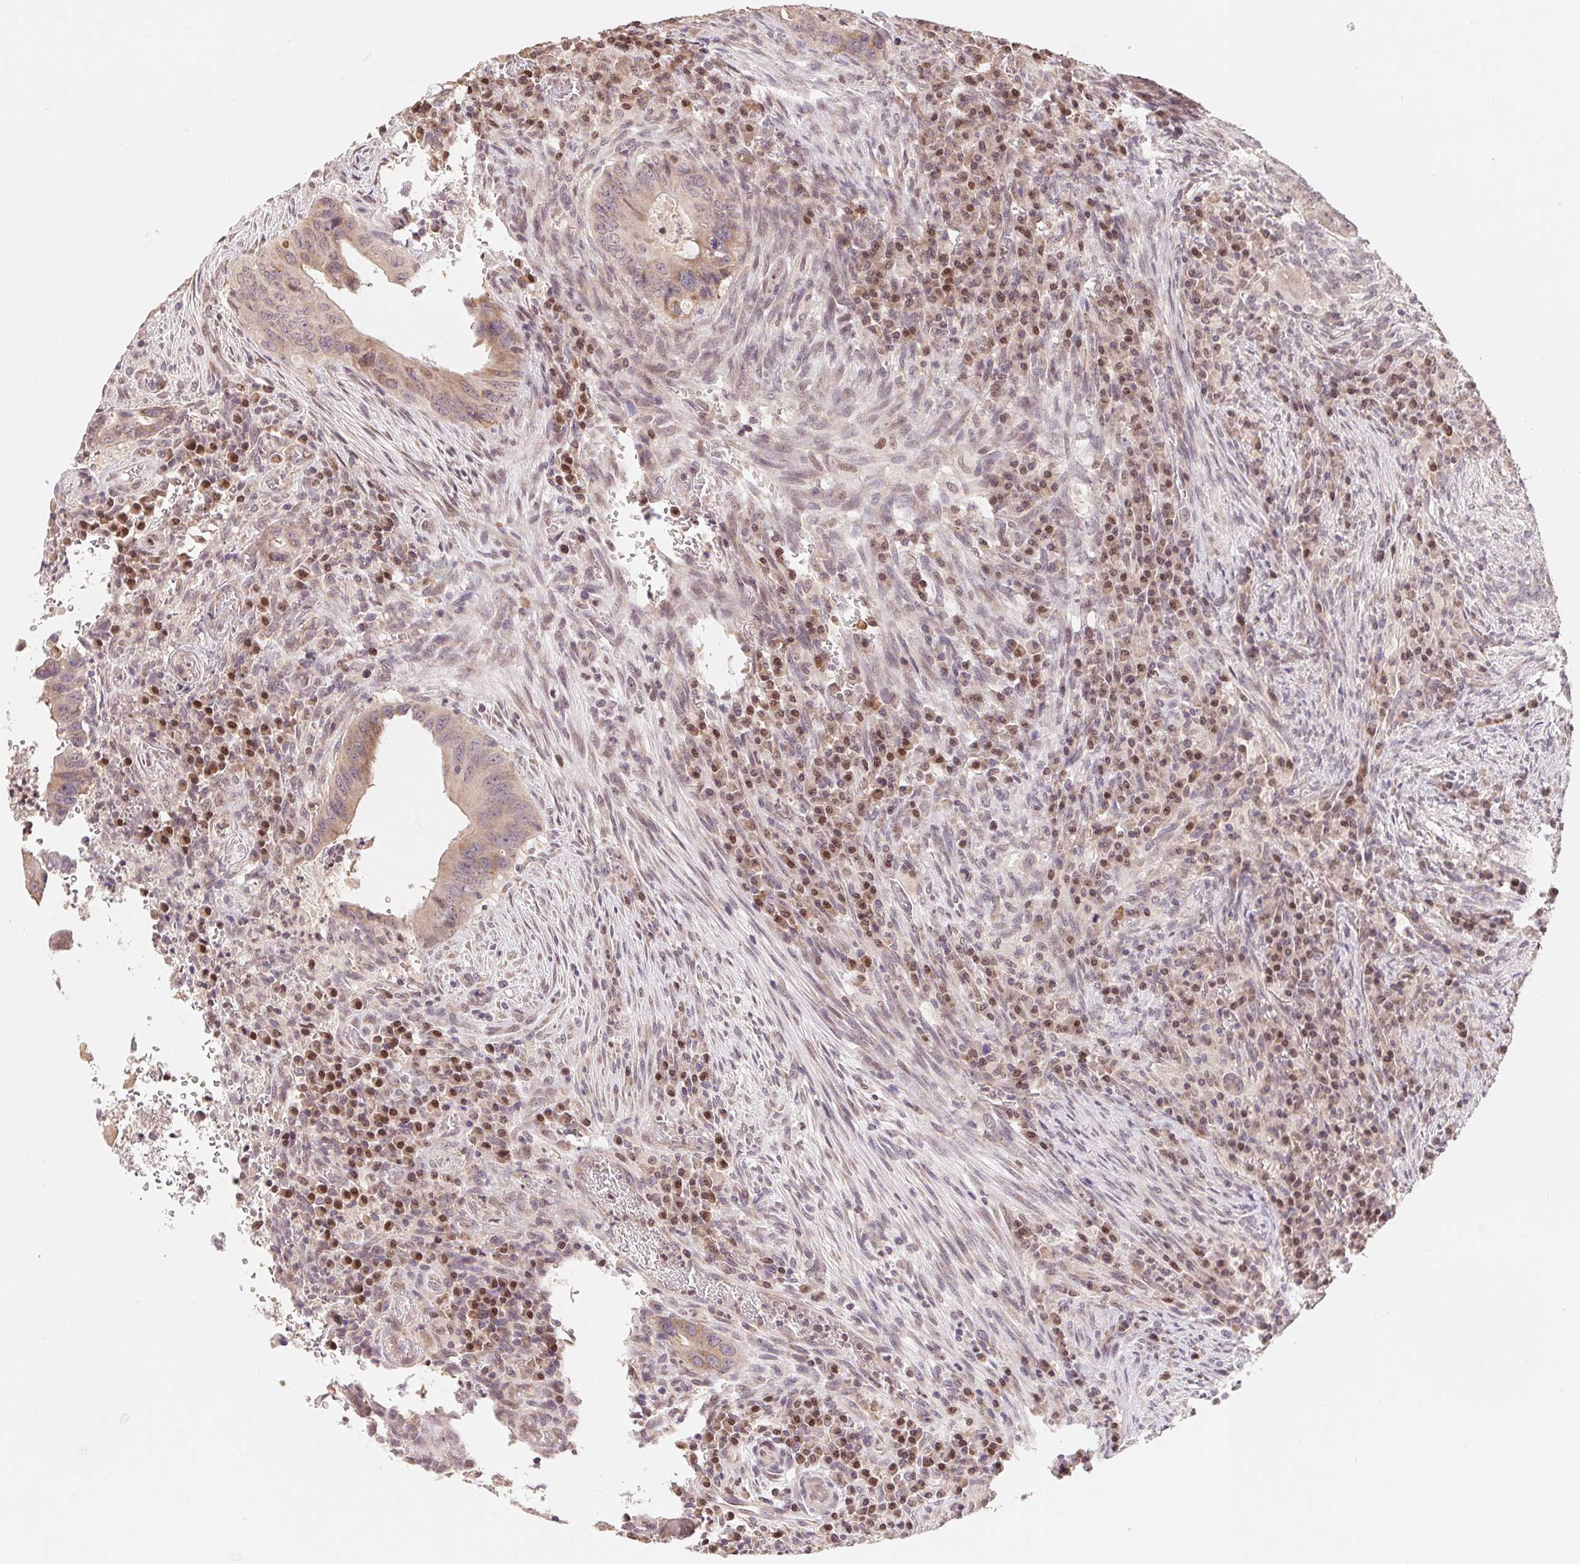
{"staining": {"intensity": "weak", "quantity": "<25%", "location": "cytoplasmic/membranous"}, "tissue": "colorectal cancer", "cell_type": "Tumor cells", "image_type": "cancer", "snomed": [{"axis": "morphology", "description": "Adenocarcinoma, NOS"}, {"axis": "topography", "description": "Colon"}], "caption": "Immunohistochemistry (IHC) photomicrograph of colorectal cancer stained for a protein (brown), which reveals no positivity in tumor cells. Nuclei are stained in blue.", "gene": "HMGN3", "patient": {"sex": "female", "age": 74}}